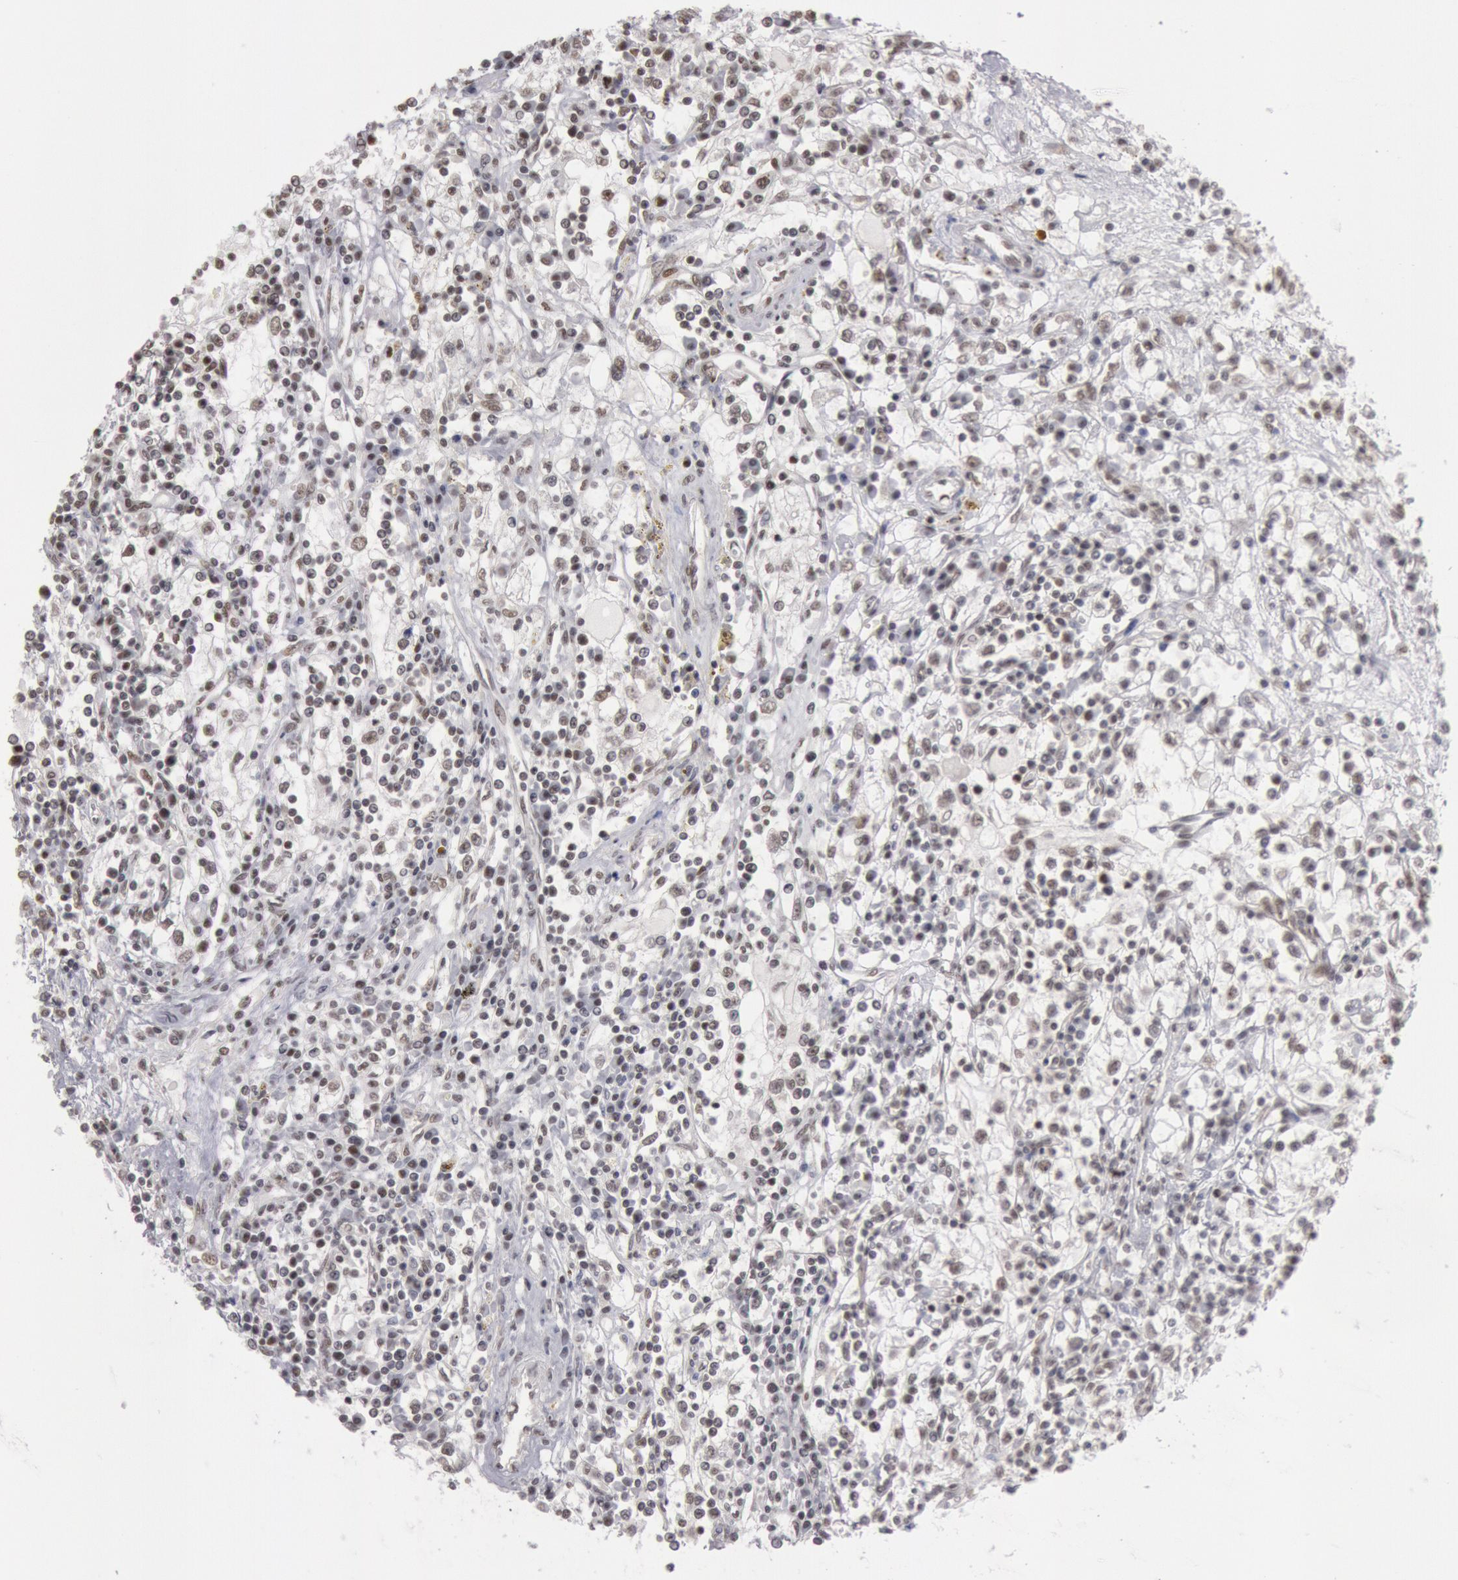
{"staining": {"intensity": "moderate", "quantity": "25%-75%", "location": "nuclear"}, "tissue": "renal cancer", "cell_type": "Tumor cells", "image_type": "cancer", "snomed": [{"axis": "morphology", "description": "Adenocarcinoma, NOS"}, {"axis": "topography", "description": "Kidney"}], "caption": "Approximately 25%-75% of tumor cells in human renal cancer show moderate nuclear protein expression as visualized by brown immunohistochemical staining.", "gene": "ESS2", "patient": {"sex": "male", "age": 82}}